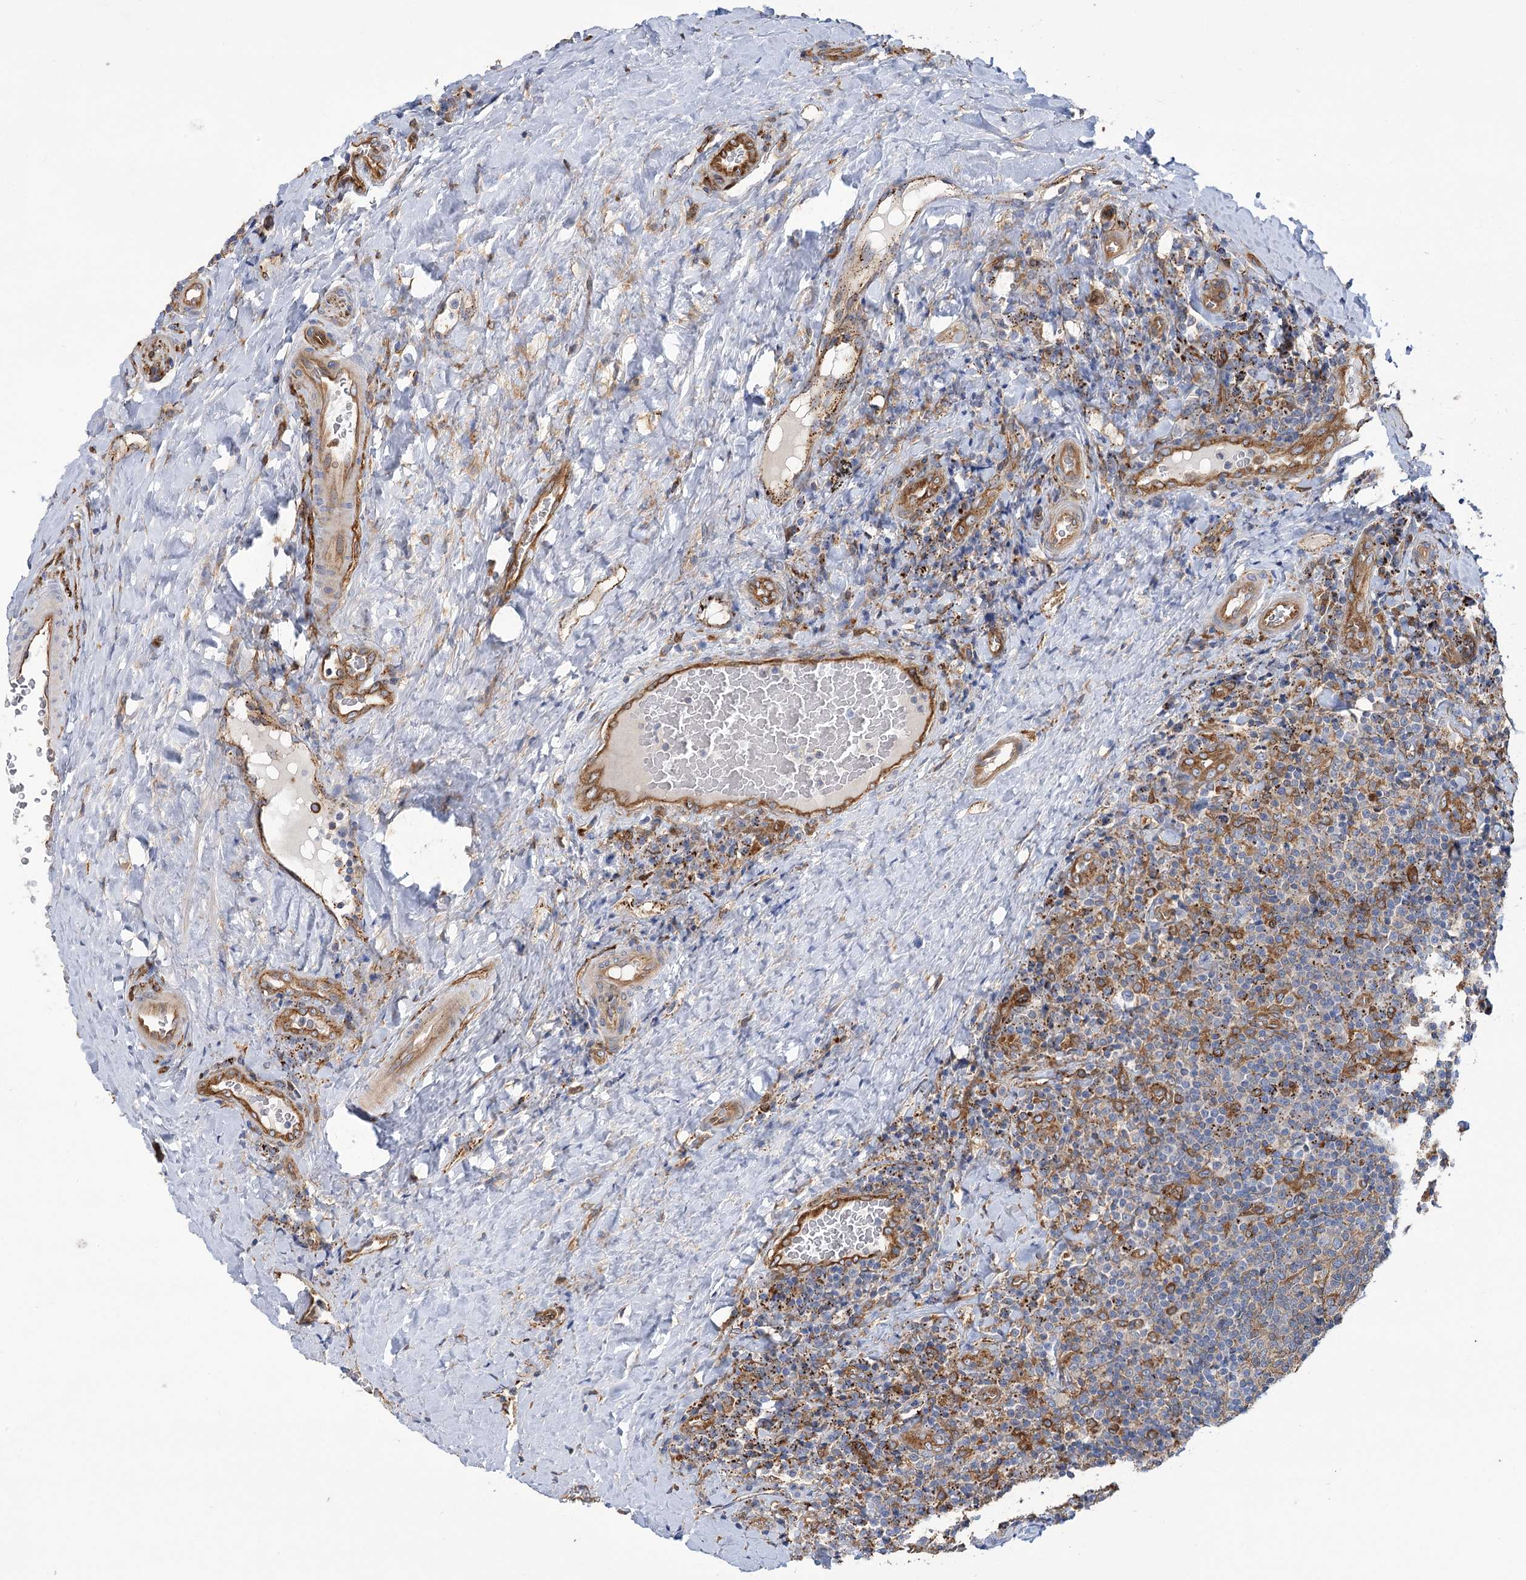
{"staining": {"intensity": "negative", "quantity": "none", "location": "none"}, "tissue": "tonsil", "cell_type": "Germinal center cells", "image_type": "normal", "snomed": [{"axis": "morphology", "description": "Normal tissue, NOS"}, {"axis": "topography", "description": "Tonsil"}], "caption": "Immunohistochemistry (IHC) micrograph of unremarkable tonsil: tonsil stained with DAB shows no significant protein expression in germinal center cells. The staining is performed using DAB (3,3'-diaminobenzidine) brown chromogen with nuclei counter-stained in using hematoxylin.", "gene": "GUSB", "patient": {"sex": "male", "age": 17}}